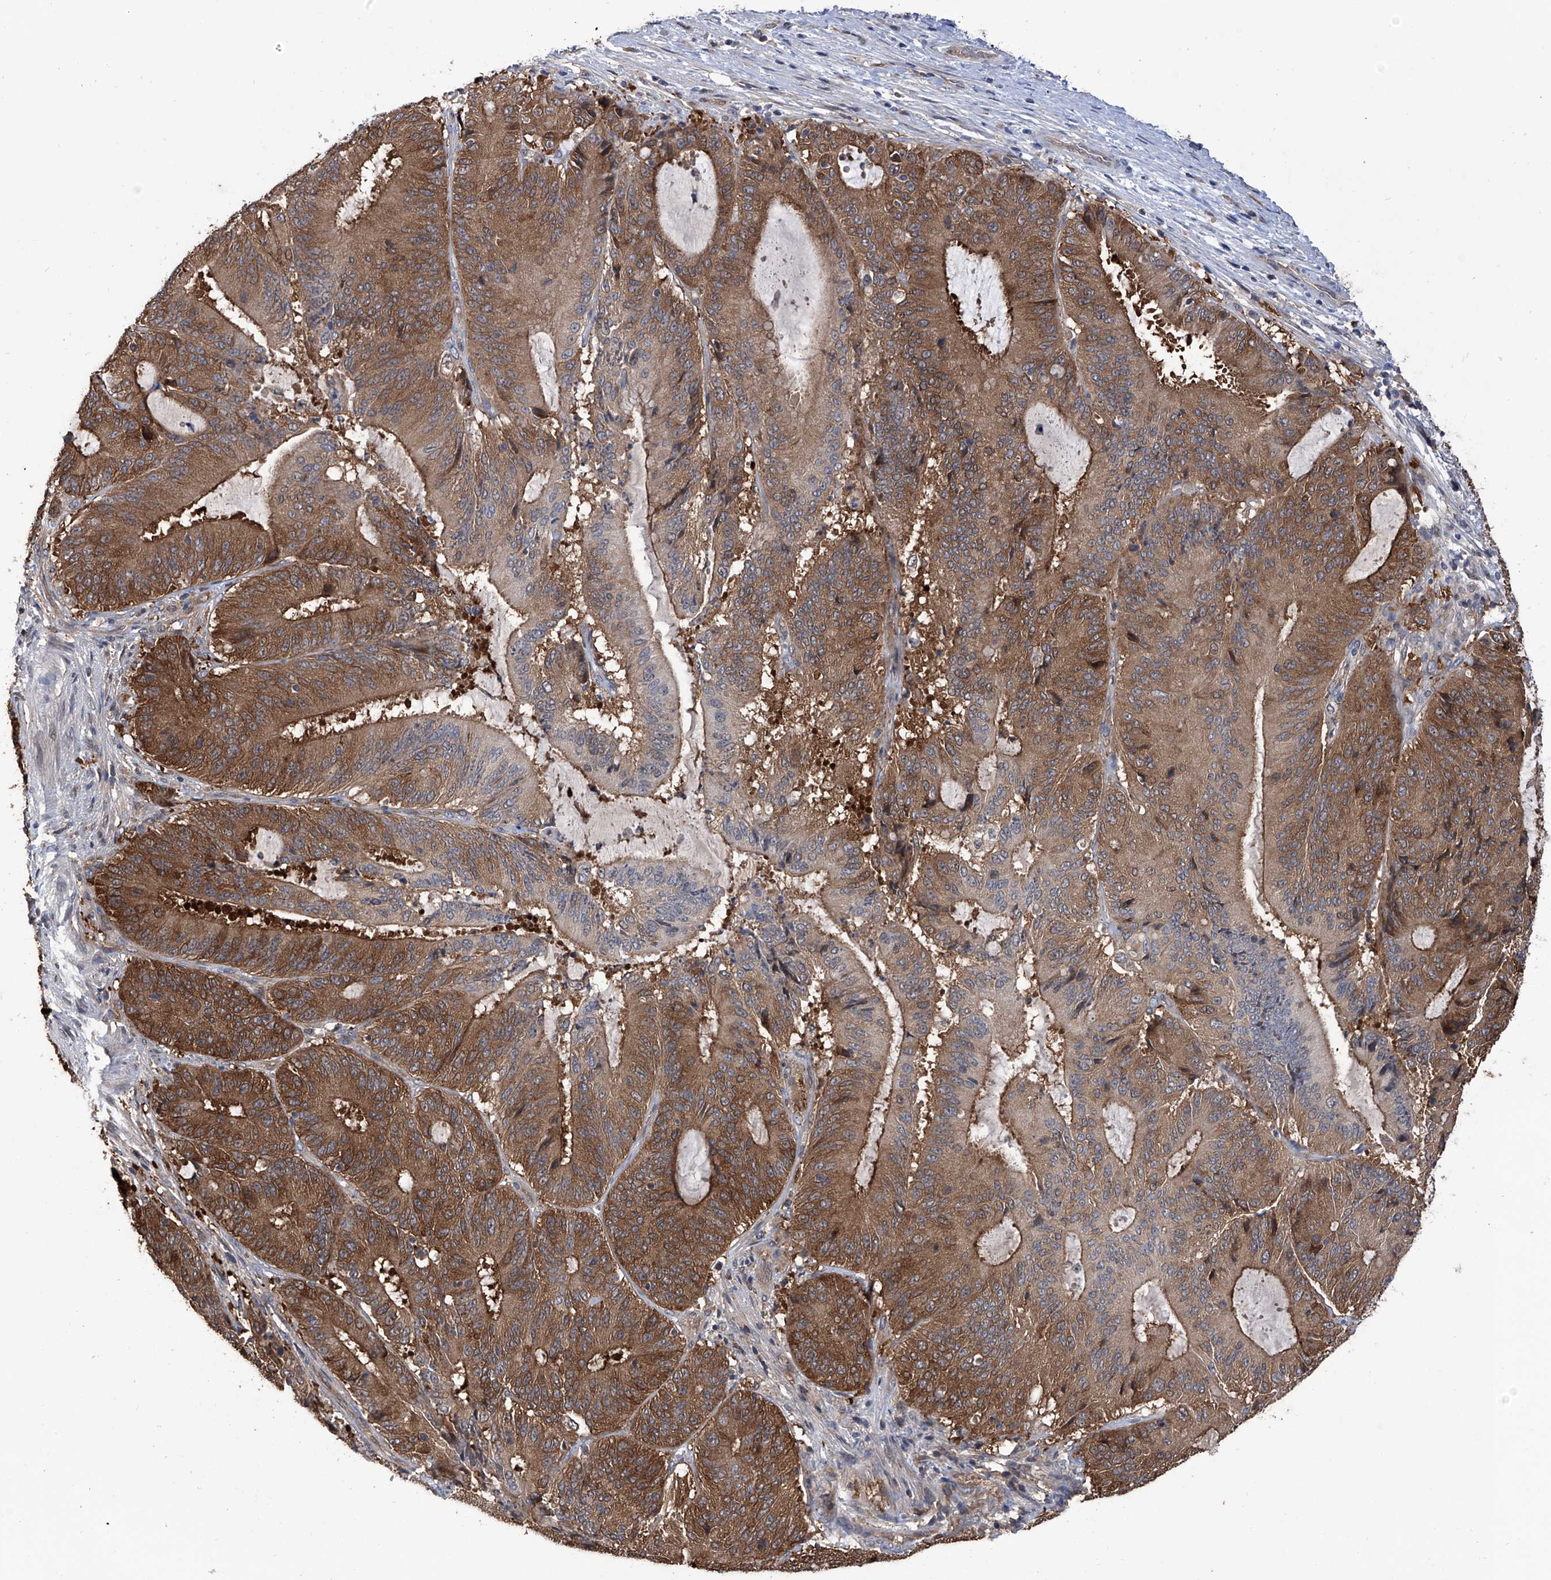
{"staining": {"intensity": "moderate", "quantity": ">75%", "location": "cytoplasmic/membranous"}, "tissue": "liver cancer", "cell_type": "Tumor cells", "image_type": "cancer", "snomed": [{"axis": "morphology", "description": "Normal tissue, NOS"}, {"axis": "morphology", "description": "Cholangiocarcinoma"}, {"axis": "topography", "description": "Liver"}, {"axis": "topography", "description": "Peripheral nerve tissue"}], "caption": "This is an image of immunohistochemistry (IHC) staining of cholangiocarcinoma (liver), which shows moderate expression in the cytoplasmic/membranous of tumor cells.", "gene": "NUDT17", "patient": {"sex": "female", "age": 73}}